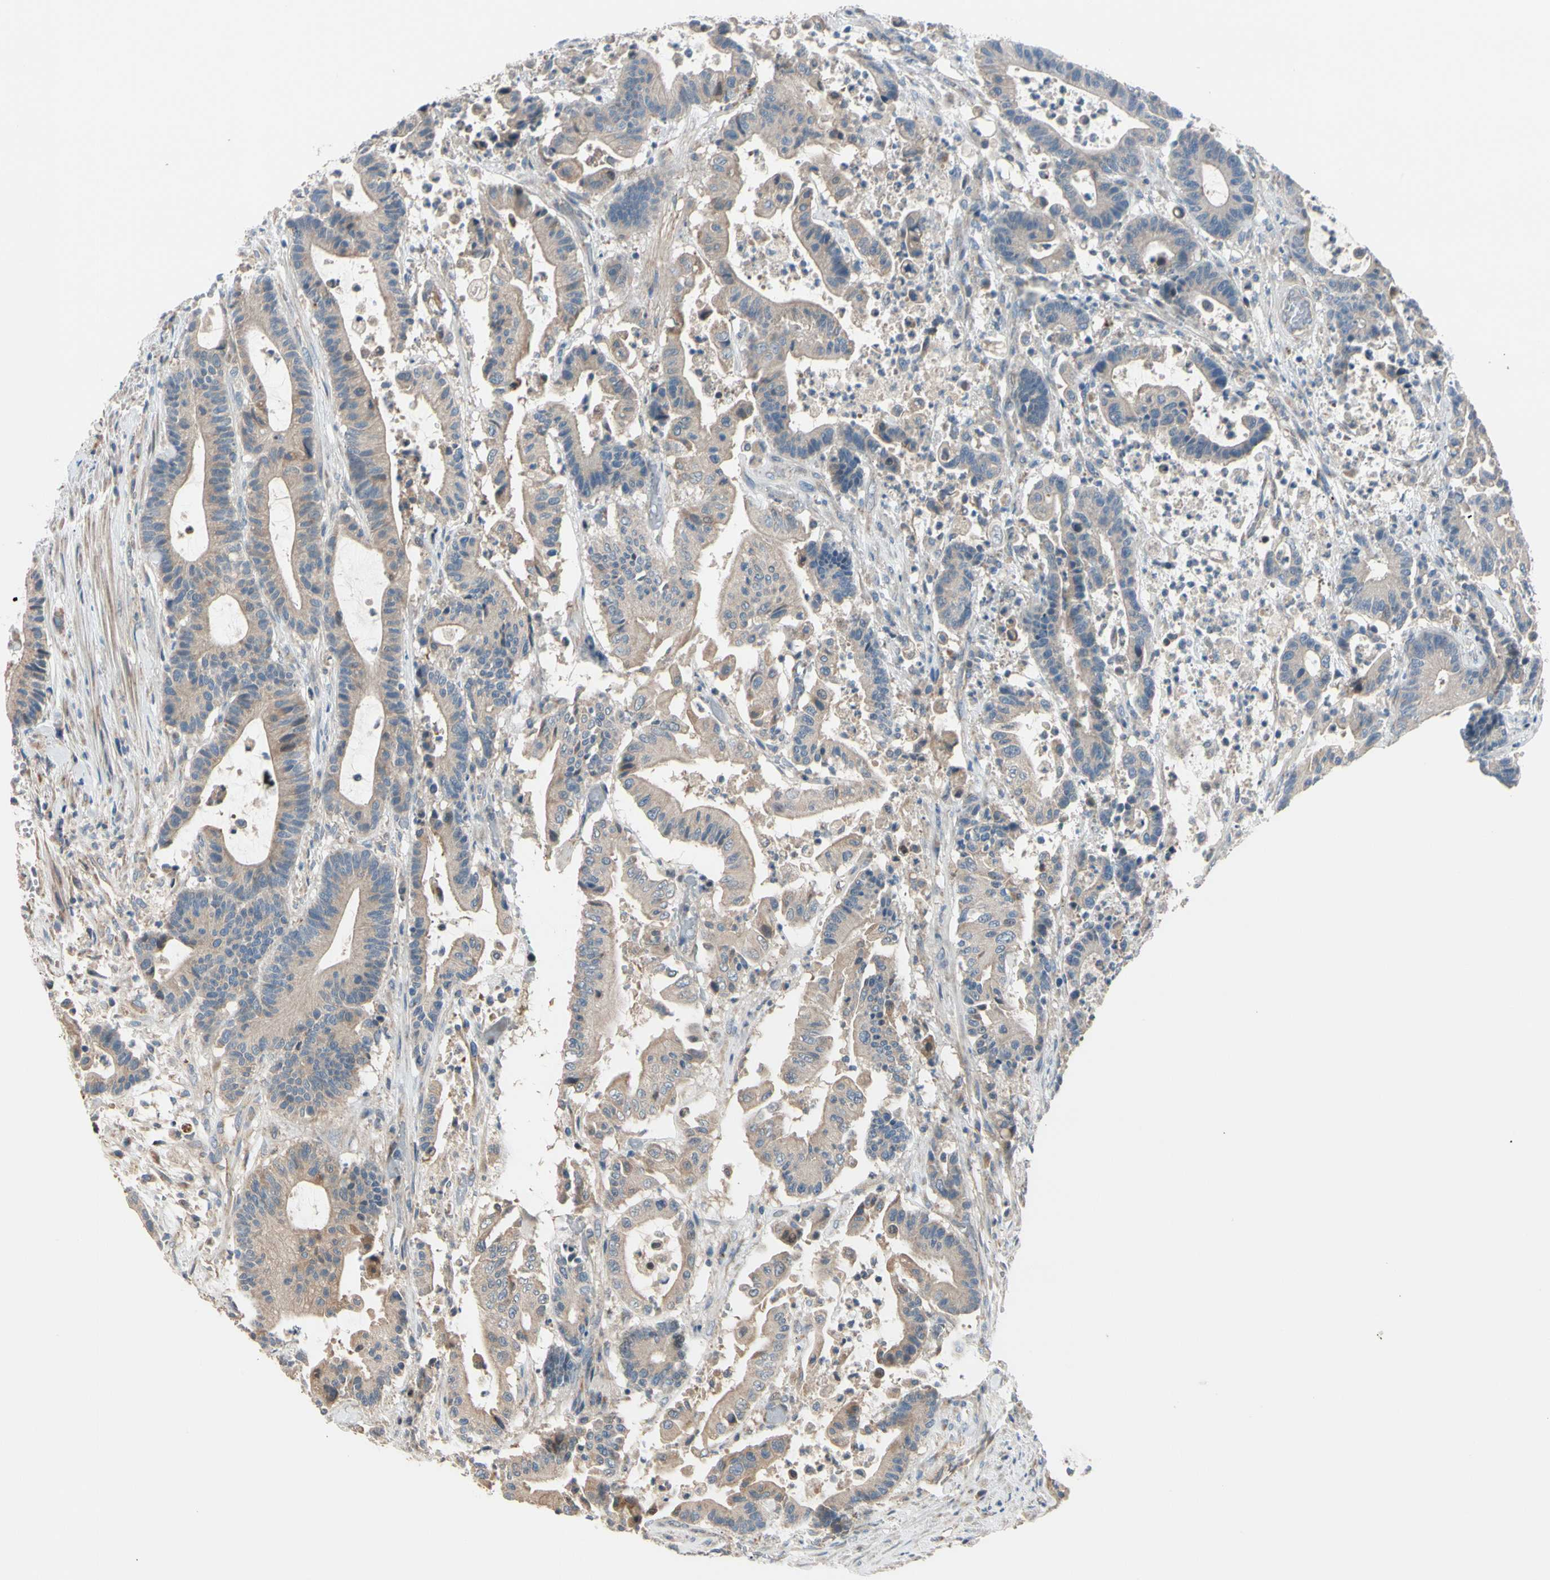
{"staining": {"intensity": "weak", "quantity": ">75%", "location": "cytoplasmic/membranous"}, "tissue": "colorectal cancer", "cell_type": "Tumor cells", "image_type": "cancer", "snomed": [{"axis": "morphology", "description": "Adenocarcinoma, NOS"}, {"axis": "topography", "description": "Colon"}], "caption": "This is a photomicrograph of IHC staining of colorectal cancer (adenocarcinoma), which shows weak expression in the cytoplasmic/membranous of tumor cells.", "gene": "EPHA3", "patient": {"sex": "female", "age": 84}}